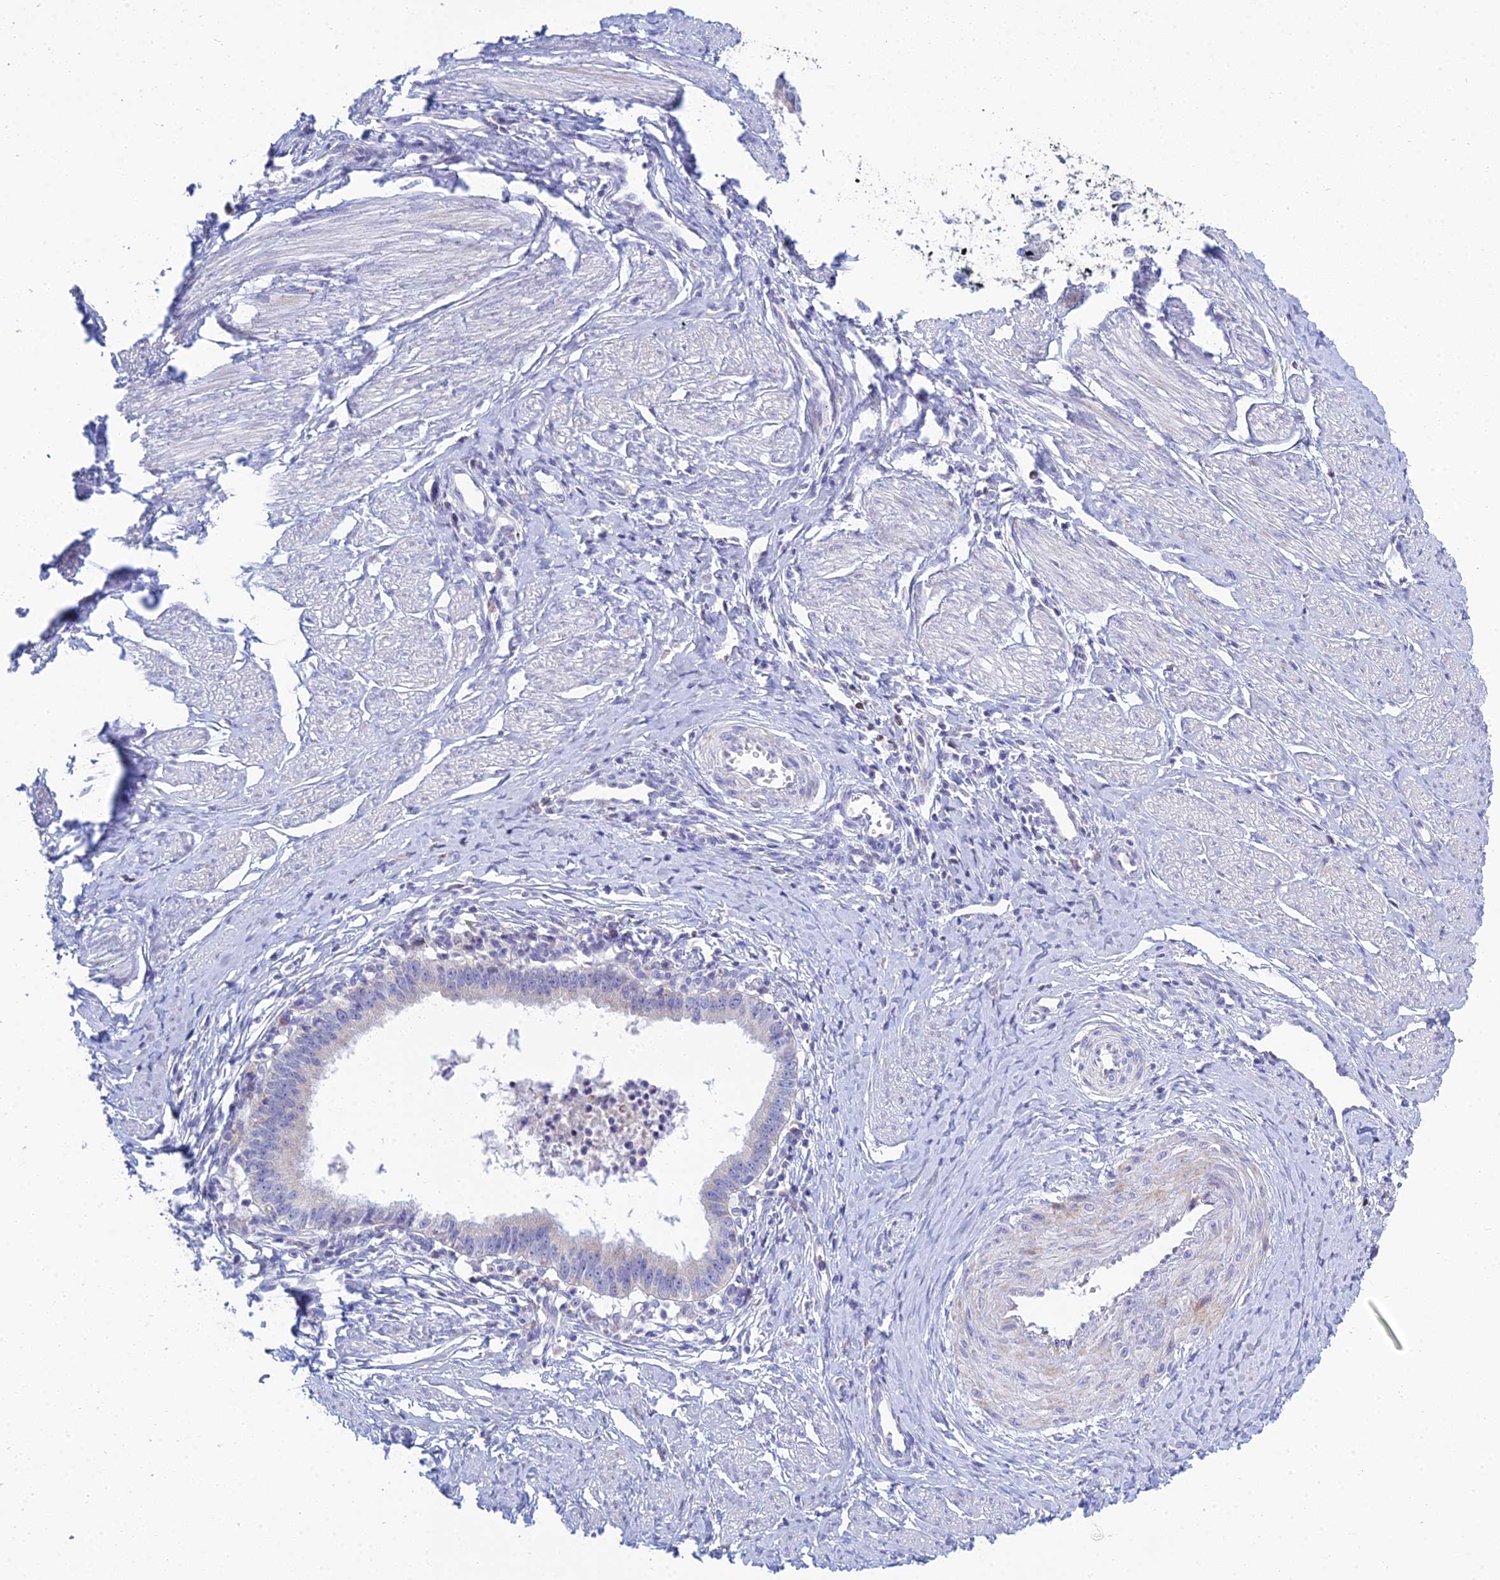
{"staining": {"intensity": "negative", "quantity": "none", "location": "none"}, "tissue": "cervical cancer", "cell_type": "Tumor cells", "image_type": "cancer", "snomed": [{"axis": "morphology", "description": "Adenocarcinoma, NOS"}, {"axis": "topography", "description": "Cervix"}], "caption": "There is no significant positivity in tumor cells of cervical cancer (adenocarcinoma). Nuclei are stained in blue.", "gene": "PRR13", "patient": {"sex": "female", "age": 36}}